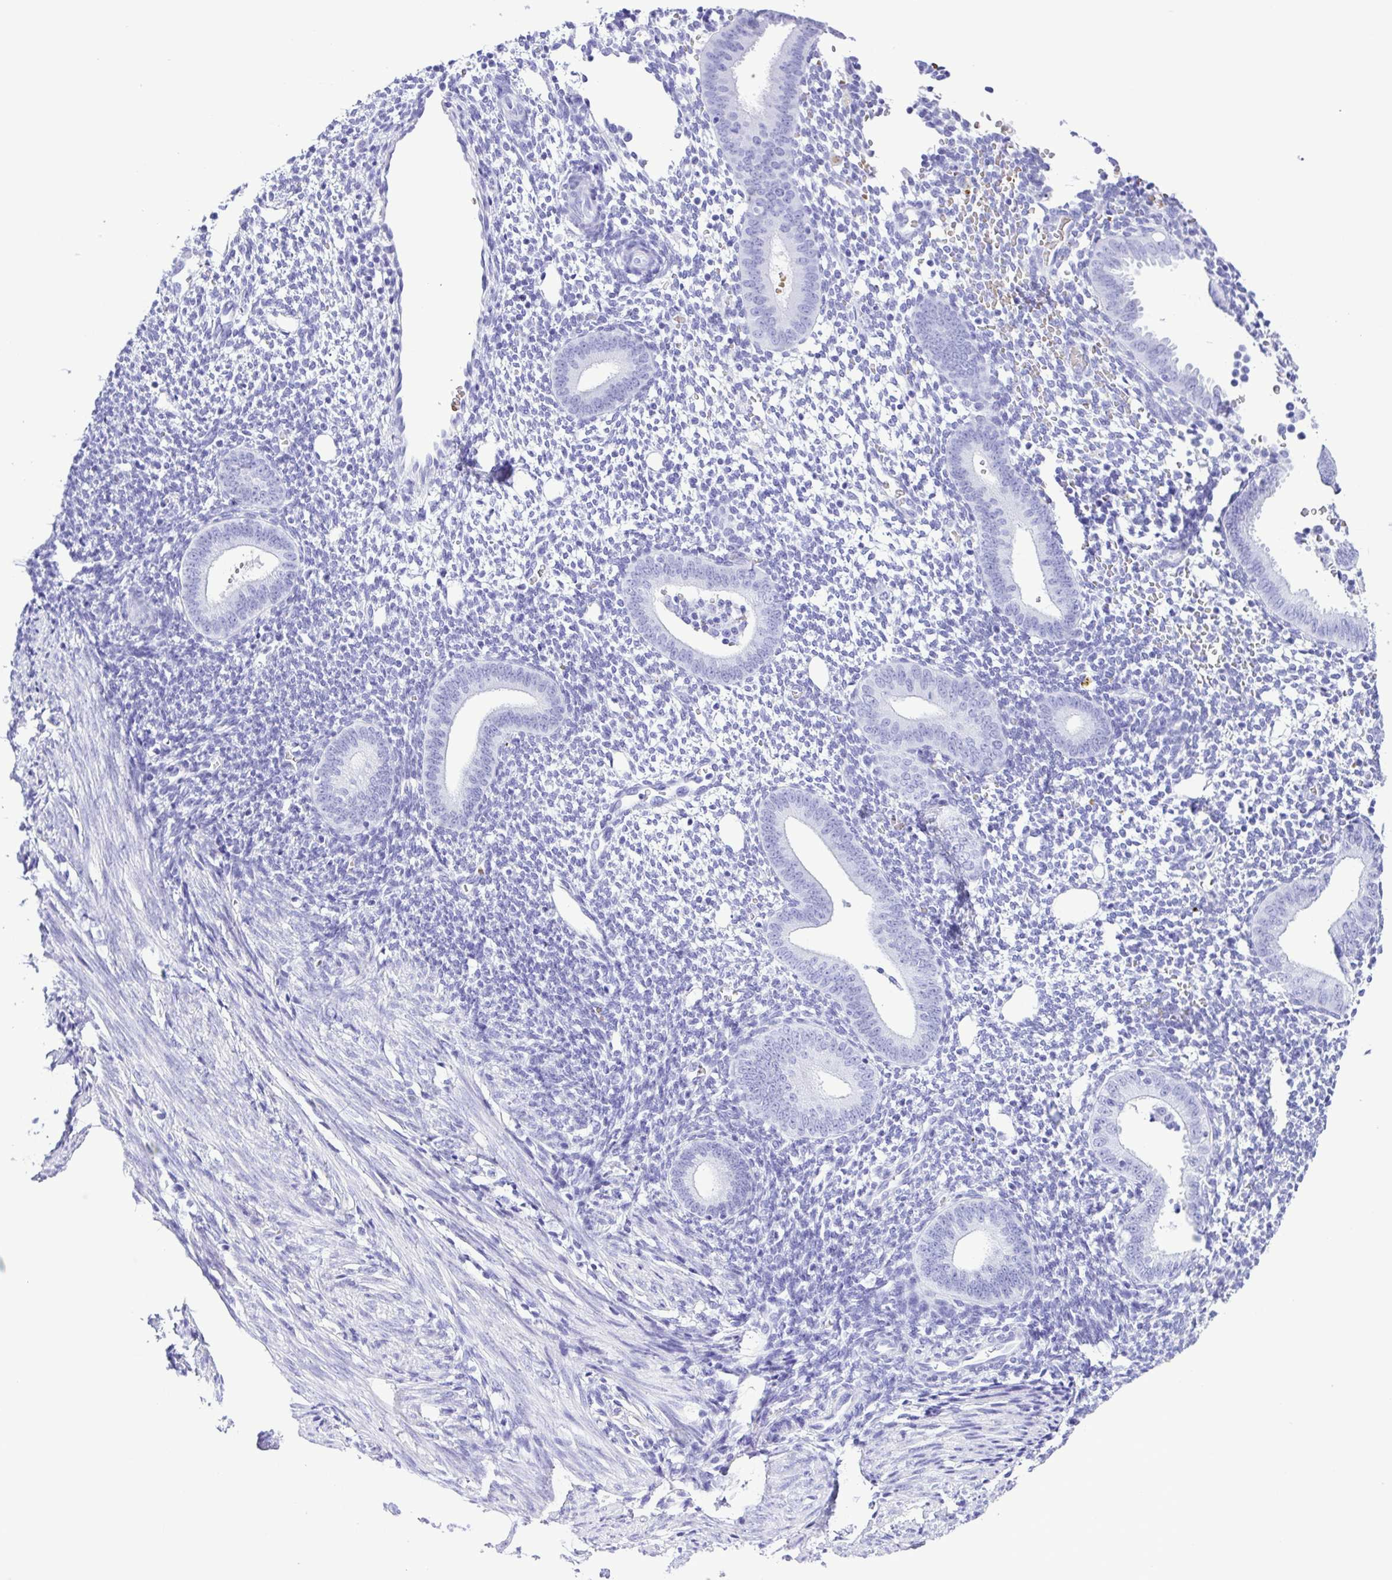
{"staining": {"intensity": "negative", "quantity": "none", "location": "none"}, "tissue": "endometrium", "cell_type": "Cells in endometrial stroma", "image_type": "normal", "snomed": [{"axis": "morphology", "description": "Normal tissue, NOS"}, {"axis": "topography", "description": "Endometrium"}], "caption": "There is no significant staining in cells in endometrial stroma of endometrium. (DAB IHC visualized using brightfield microscopy, high magnification).", "gene": "SYT1", "patient": {"sex": "female", "age": 40}}